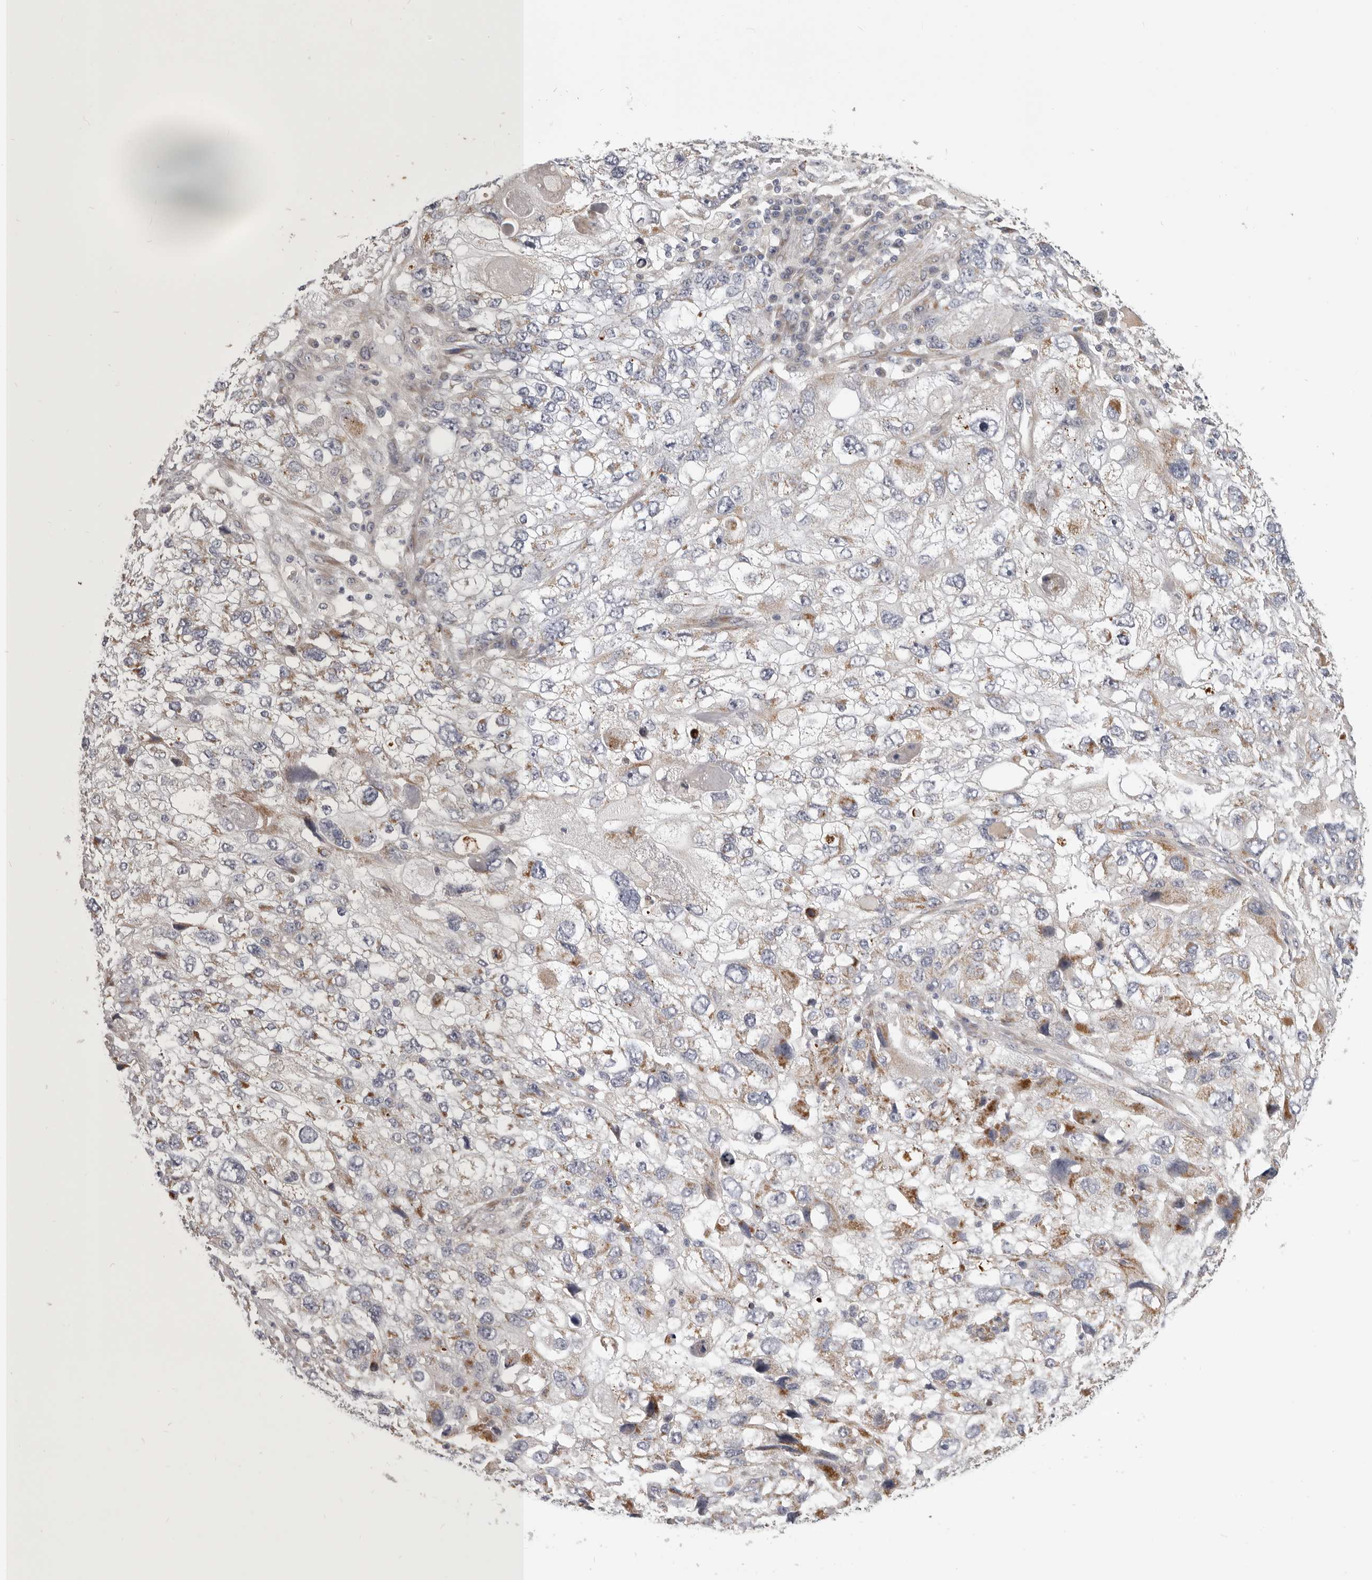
{"staining": {"intensity": "moderate", "quantity": "<25%", "location": "cytoplasmic/membranous"}, "tissue": "endometrial cancer", "cell_type": "Tumor cells", "image_type": "cancer", "snomed": [{"axis": "morphology", "description": "Adenocarcinoma, NOS"}, {"axis": "topography", "description": "Endometrium"}], "caption": "High-power microscopy captured an immunohistochemistry (IHC) micrograph of endometrial cancer, revealing moderate cytoplasmic/membranous staining in approximately <25% of tumor cells. The protein is stained brown, and the nuclei are stained in blue (DAB (3,3'-diaminobenzidine) IHC with brightfield microscopy, high magnification).", "gene": "MRPS10", "patient": {"sex": "female", "age": 49}}